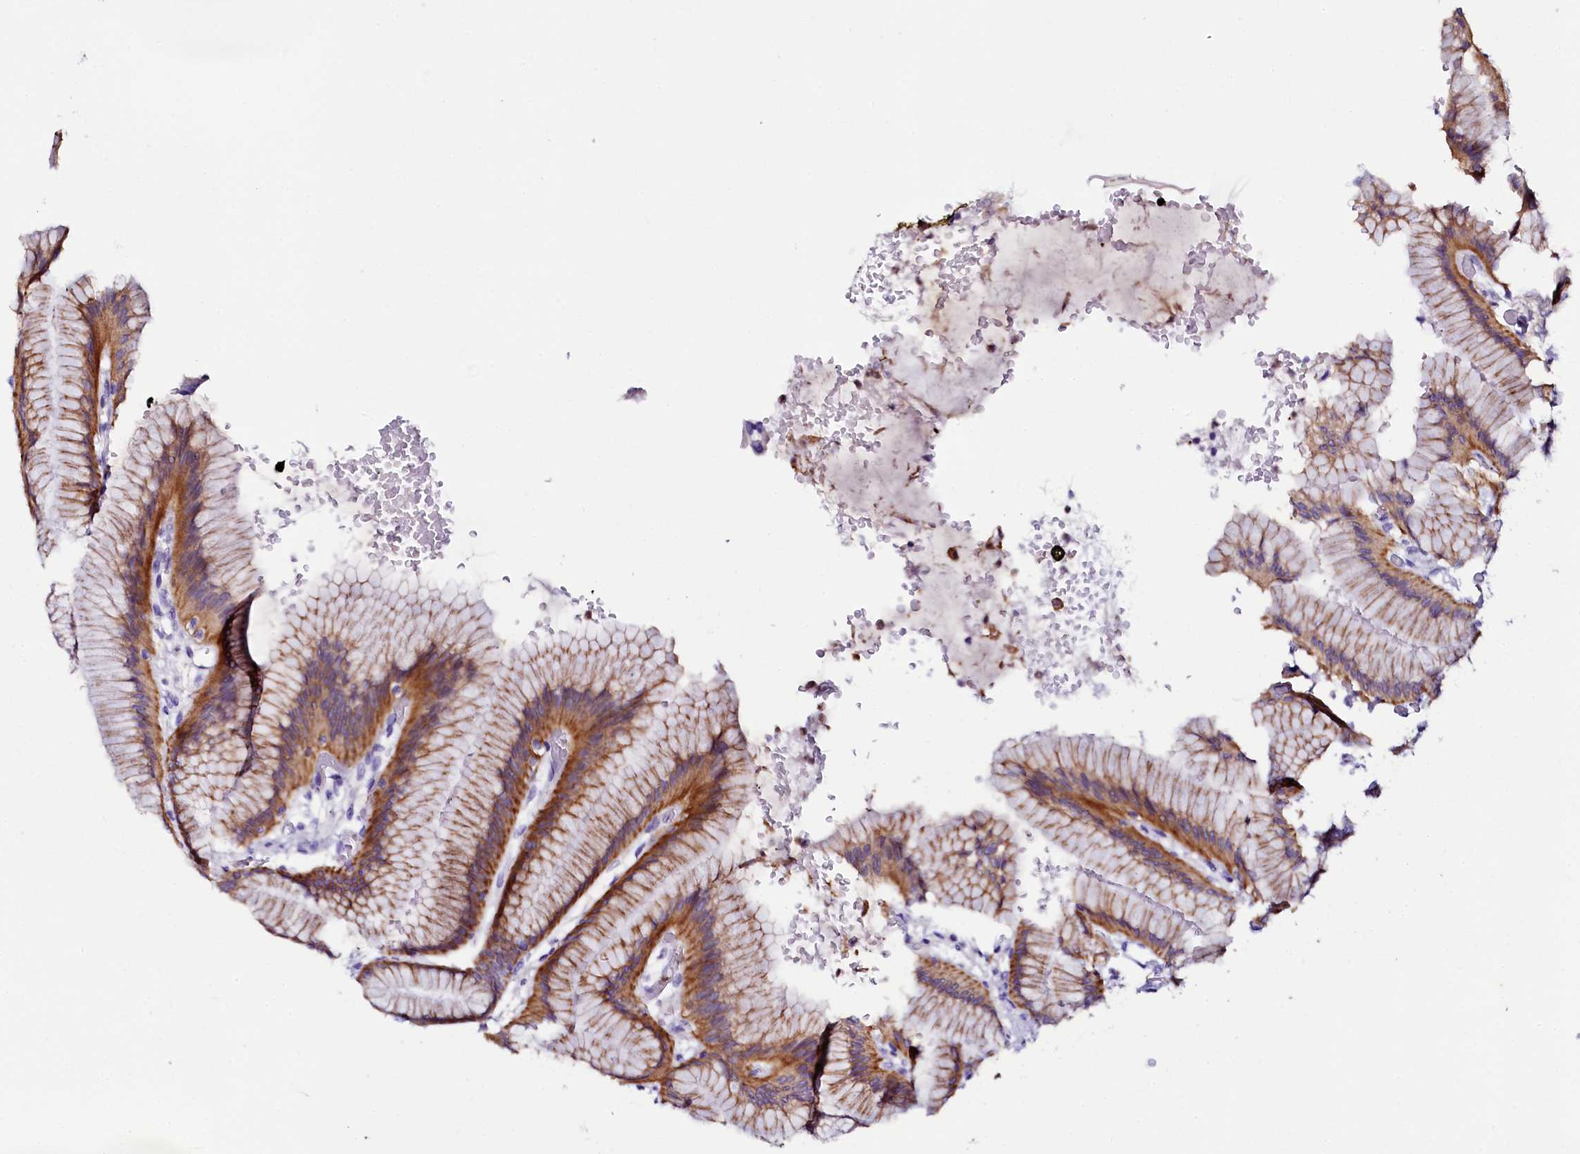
{"staining": {"intensity": "moderate", "quantity": "25%-75%", "location": "cytoplasmic/membranous"}, "tissue": "stomach", "cell_type": "Glandular cells", "image_type": "normal", "snomed": [{"axis": "morphology", "description": "Normal tissue, NOS"}, {"axis": "morphology", "description": "Adenocarcinoma, NOS"}, {"axis": "morphology", "description": "Adenocarcinoma, High grade"}, {"axis": "topography", "description": "Stomach, upper"}, {"axis": "topography", "description": "Stomach"}], "caption": "High-magnification brightfield microscopy of unremarkable stomach stained with DAB (3,3'-diaminobenzidine) (brown) and counterstained with hematoxylin (blue). glandular cells exhibit moderate cytoplasmic/membranous expression is identified in about25%-75% of cells.", "gene": "NAA16", "patient": {"sex": "female", "age": 65}}